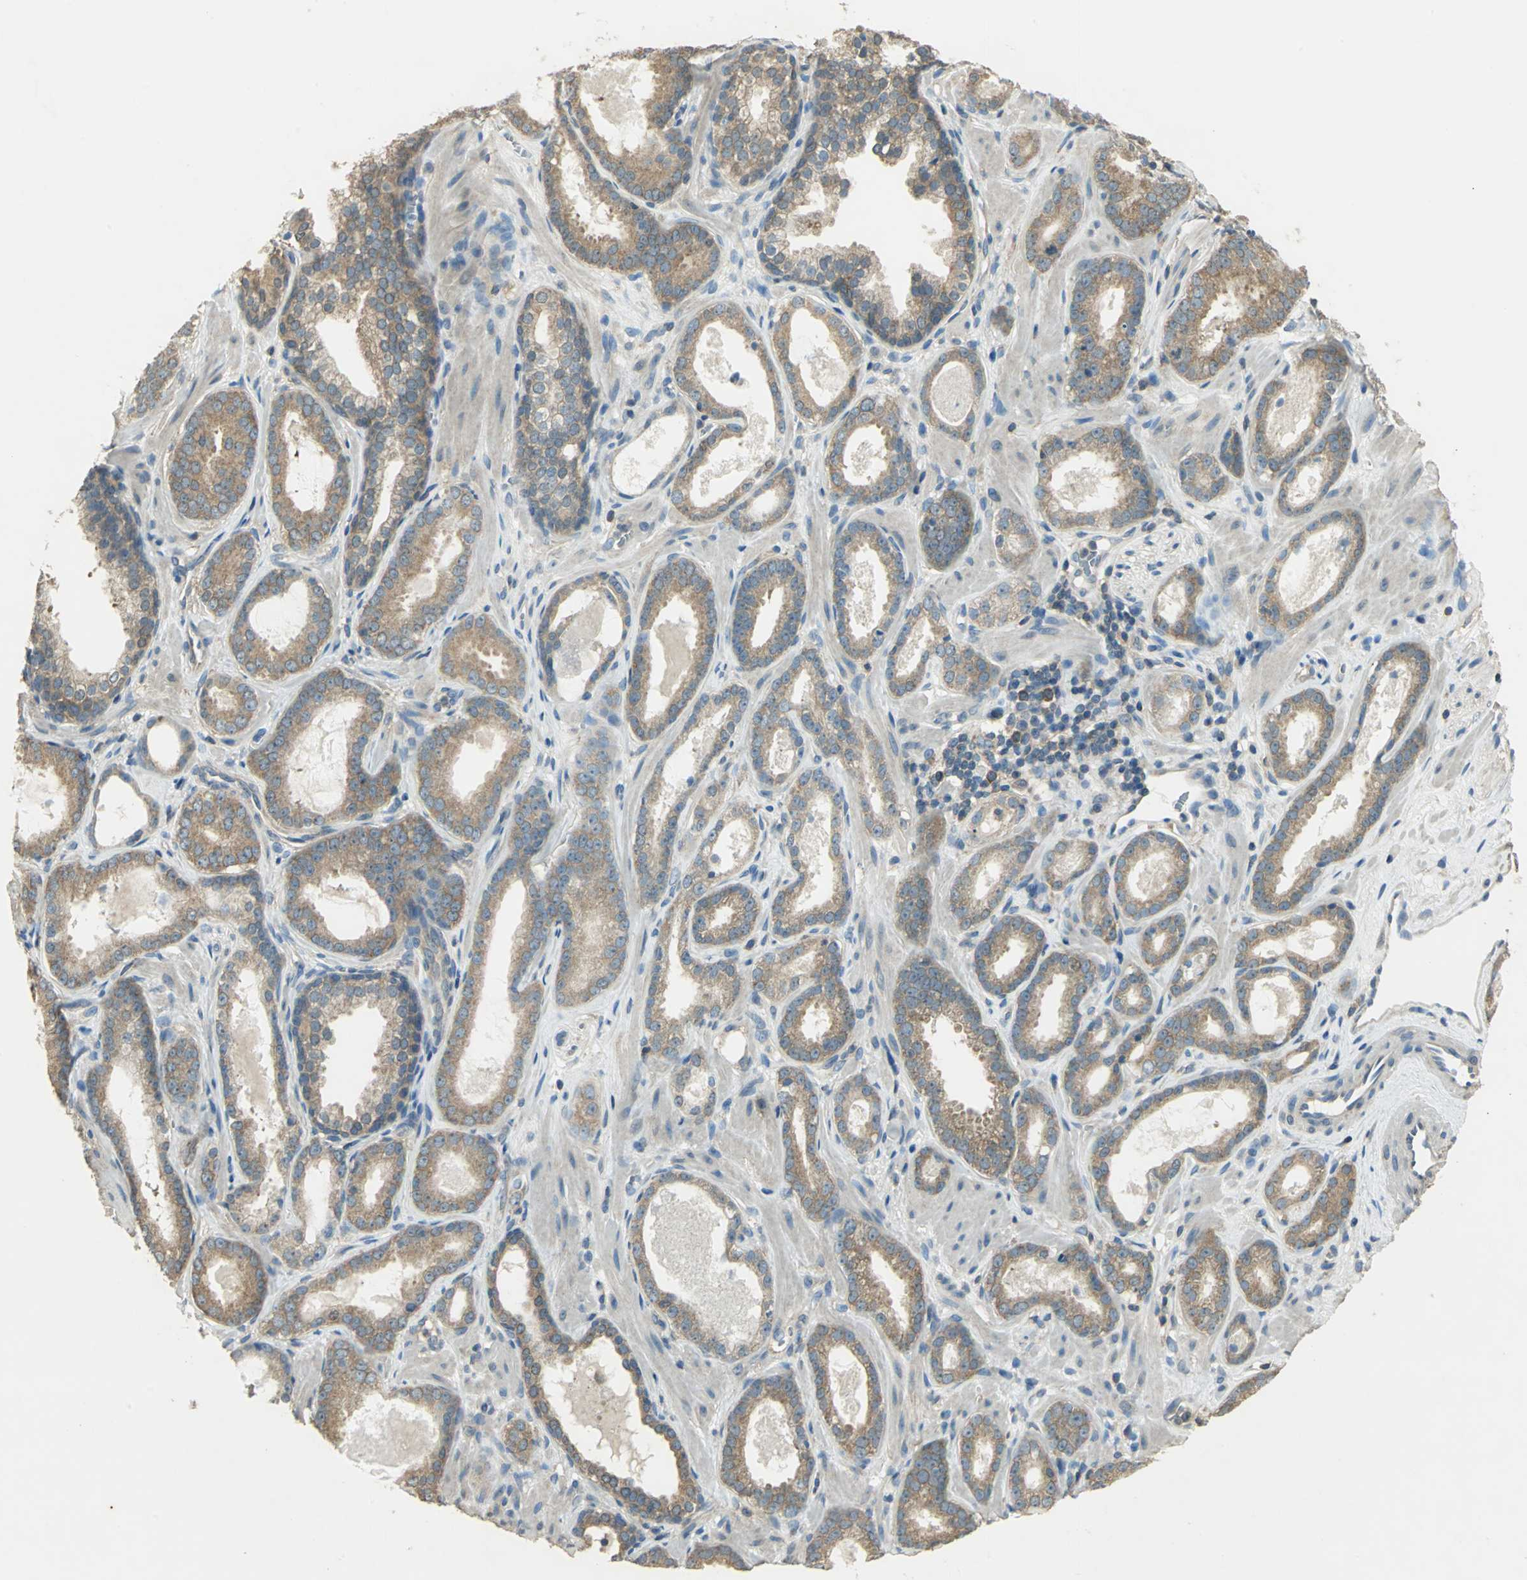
{"staining": {"intensity": "moderate", "quantity": ">75%", "location": "cytoplasmic/membranous"}, "tissue": "prostate cancer", "cell_type": "Tumor cells", "image_type": "cancer", "snomed": [{"axis": "morphology", "description": "Adenocarcinoma, Low grade"}, {"axis": "topography", "description": "Prostate"}], "caption": "Adenocarcinoma (low-grade) (prostate) stained for a protein (brown) reveals moderate cytoplasmic/membranous positive staining in approximately >75% of tumor cells.", "gene": "SHC2", "patient": {"sex": "male", "age": 57}}